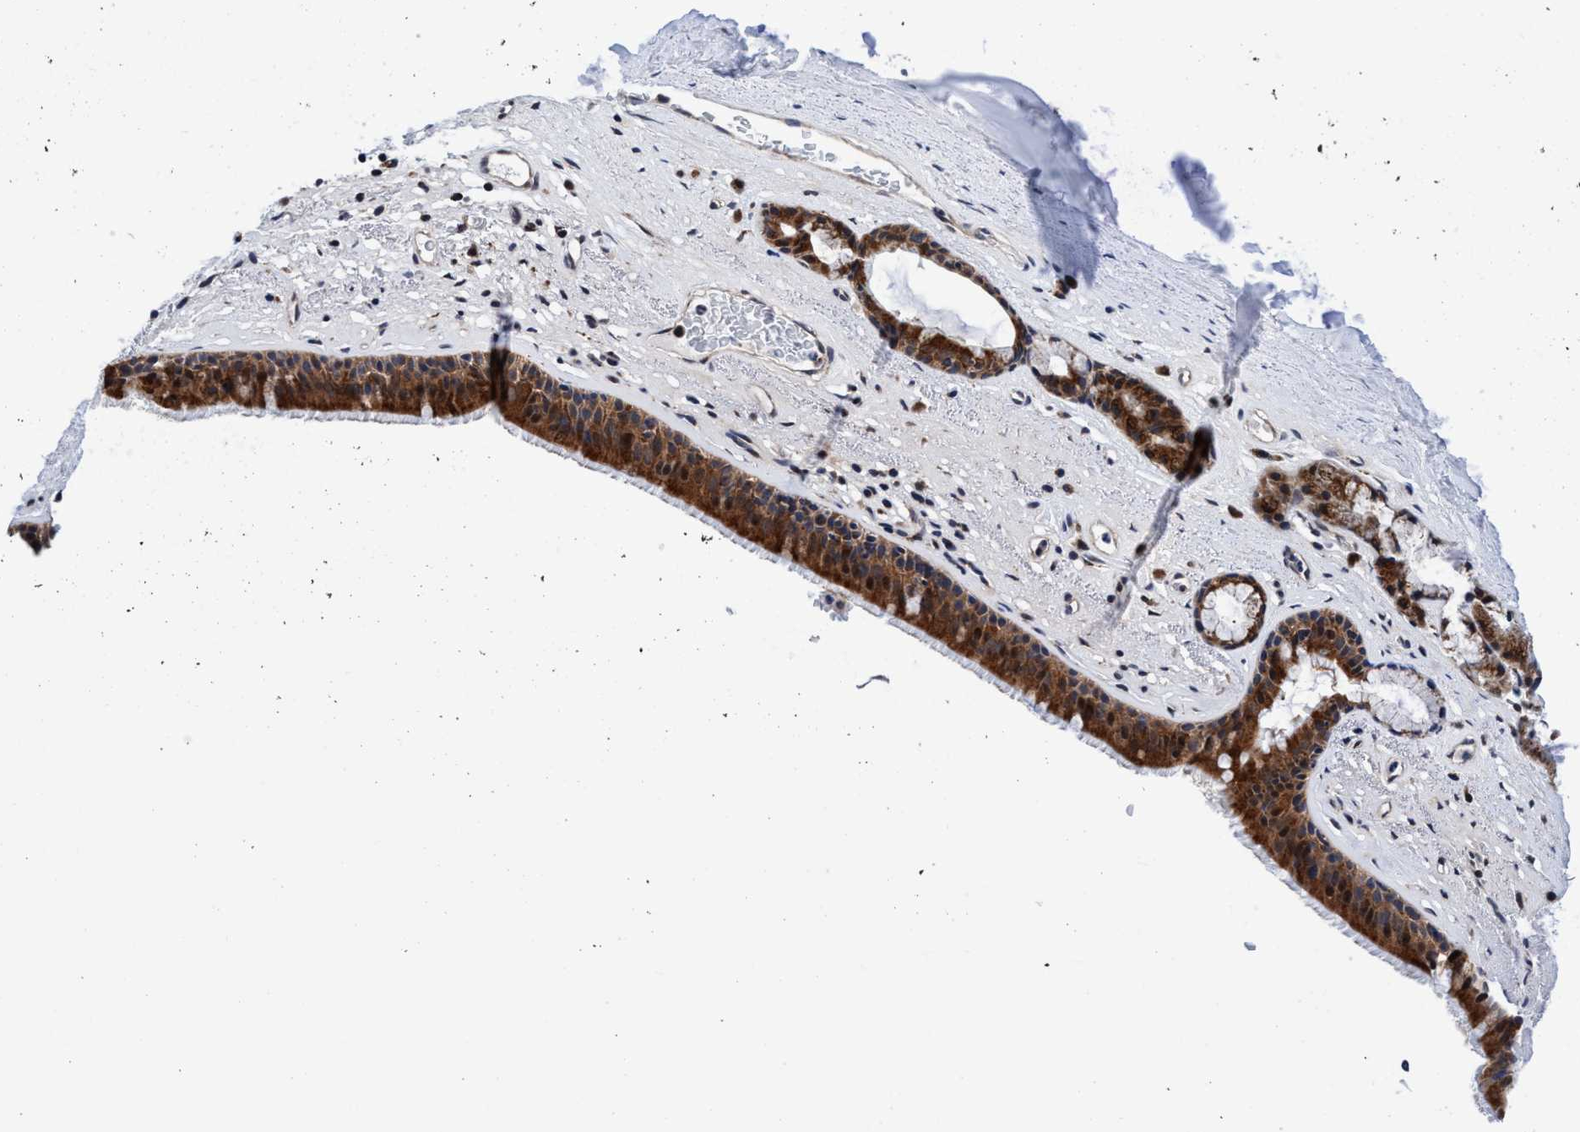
{"staining": {"intensity": "strong", "quantity": ">75%", "location": "cytoplasmic/membranous"}, "tissue": "bronchus", "cell_type": "Respiratory epithelial cells", "image_type": "normal", "snomed": [{"axis": "morphology", "description": "Normal tissue, NOS"}, {"axis": "topography", "description": "Cartilage tissue"}], "caption": "Bronchus stained with a brown dye demonstrates strong cytoplasmic/membranous positive staining in approximately >75% of respiratory epithelial cells.", "gene": "AGAP2", "patient": {"sex": "female", "age": 63}}